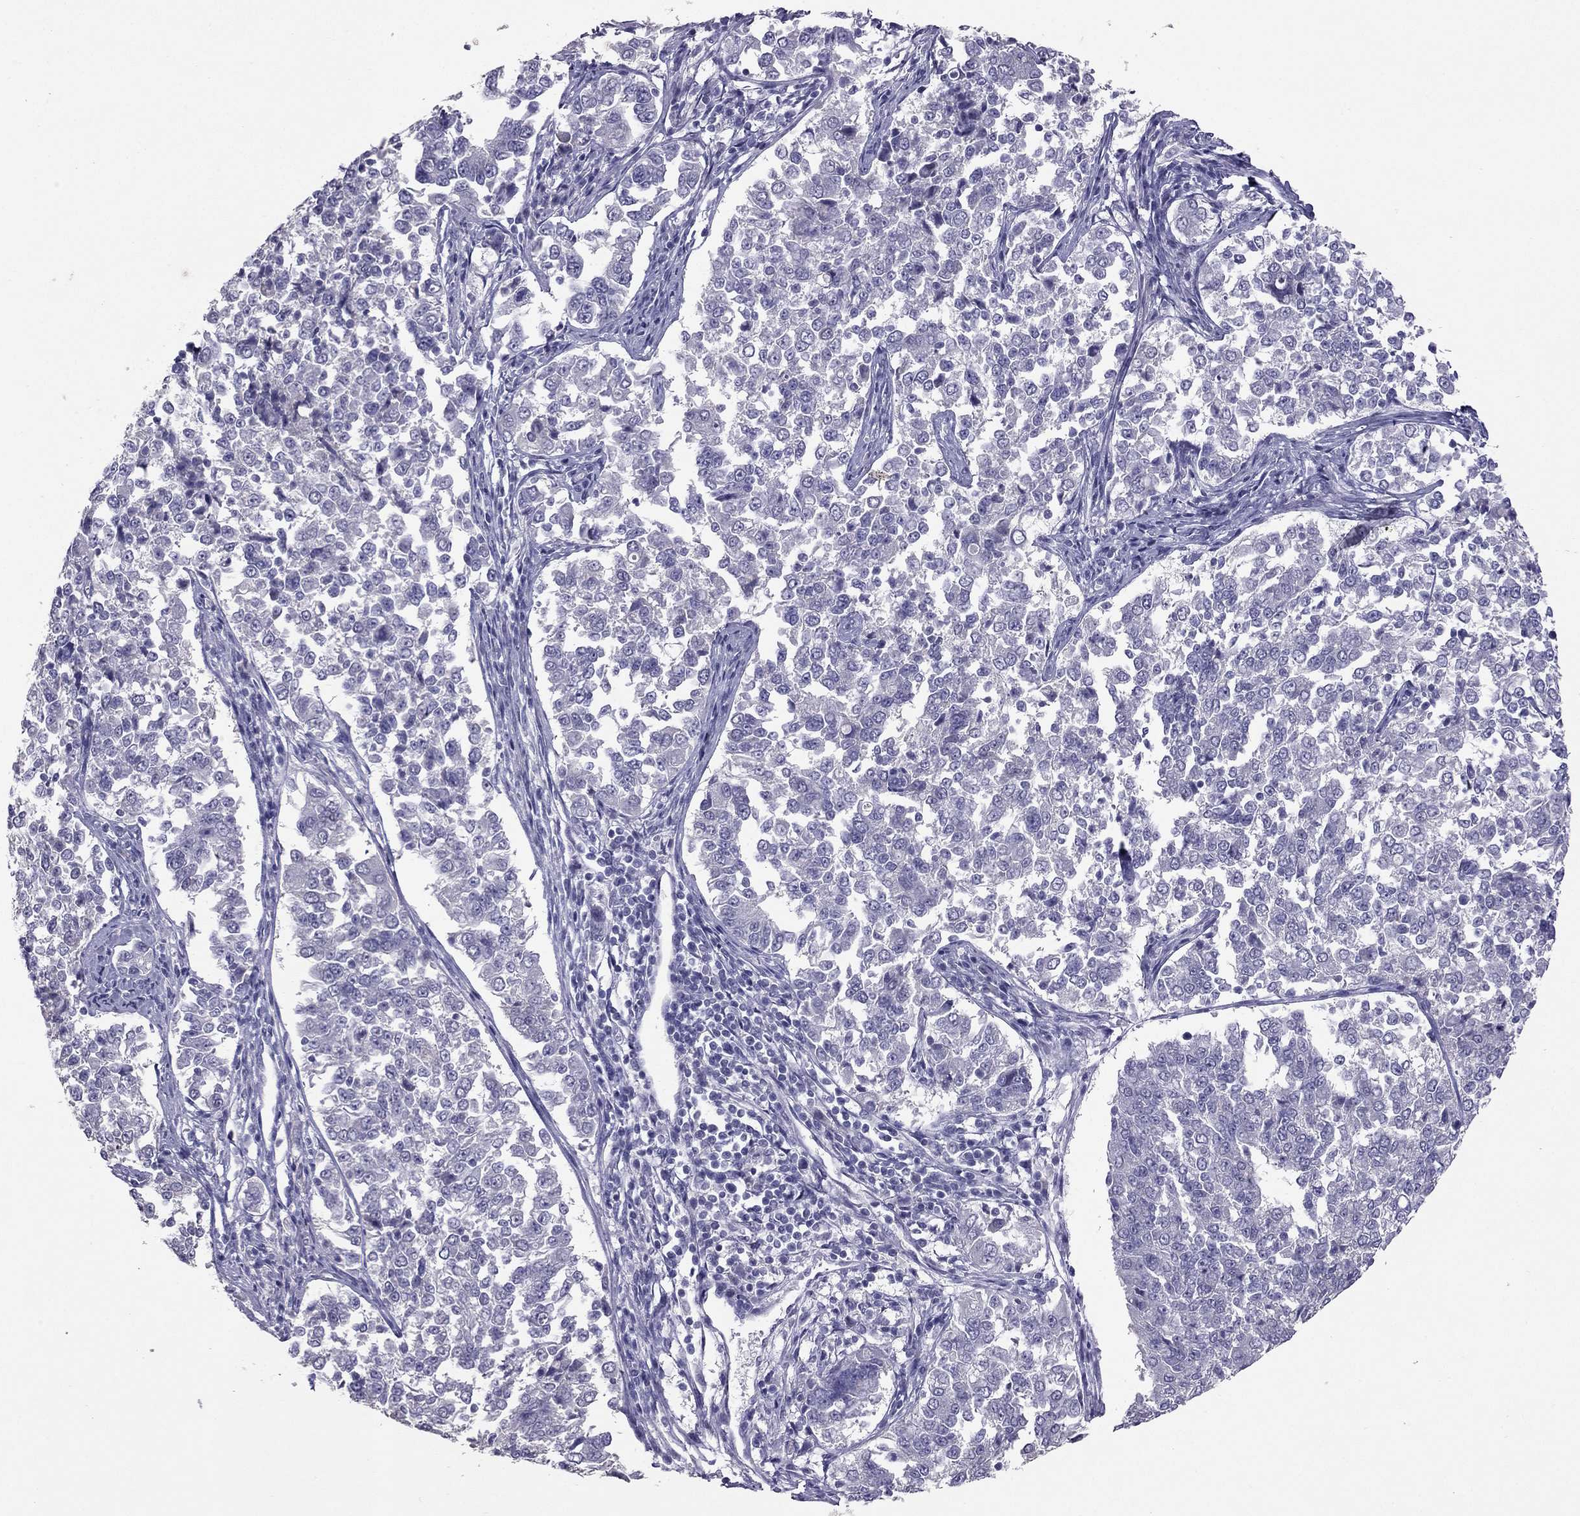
{"staining": {"intensity": "negative", "quantity": "none", "location": "none"}, "tissue": "endometrial cancer", "cell_type": "Tumor cells", "image_type": "cancer", "snomed": [{"axis": "morphology", "description": "Adenocarcinoma, NOS"}, {"axis": "topography", "description": "Endometrium"}], "caption": "Micrograph shows no protein staining in tumor cells of endometrial cancer tissue. (Brightfield microscopy of DAB IHC at high magnification).", "gene": "RHO", "patient": {"sex": "female", "age": 43}}